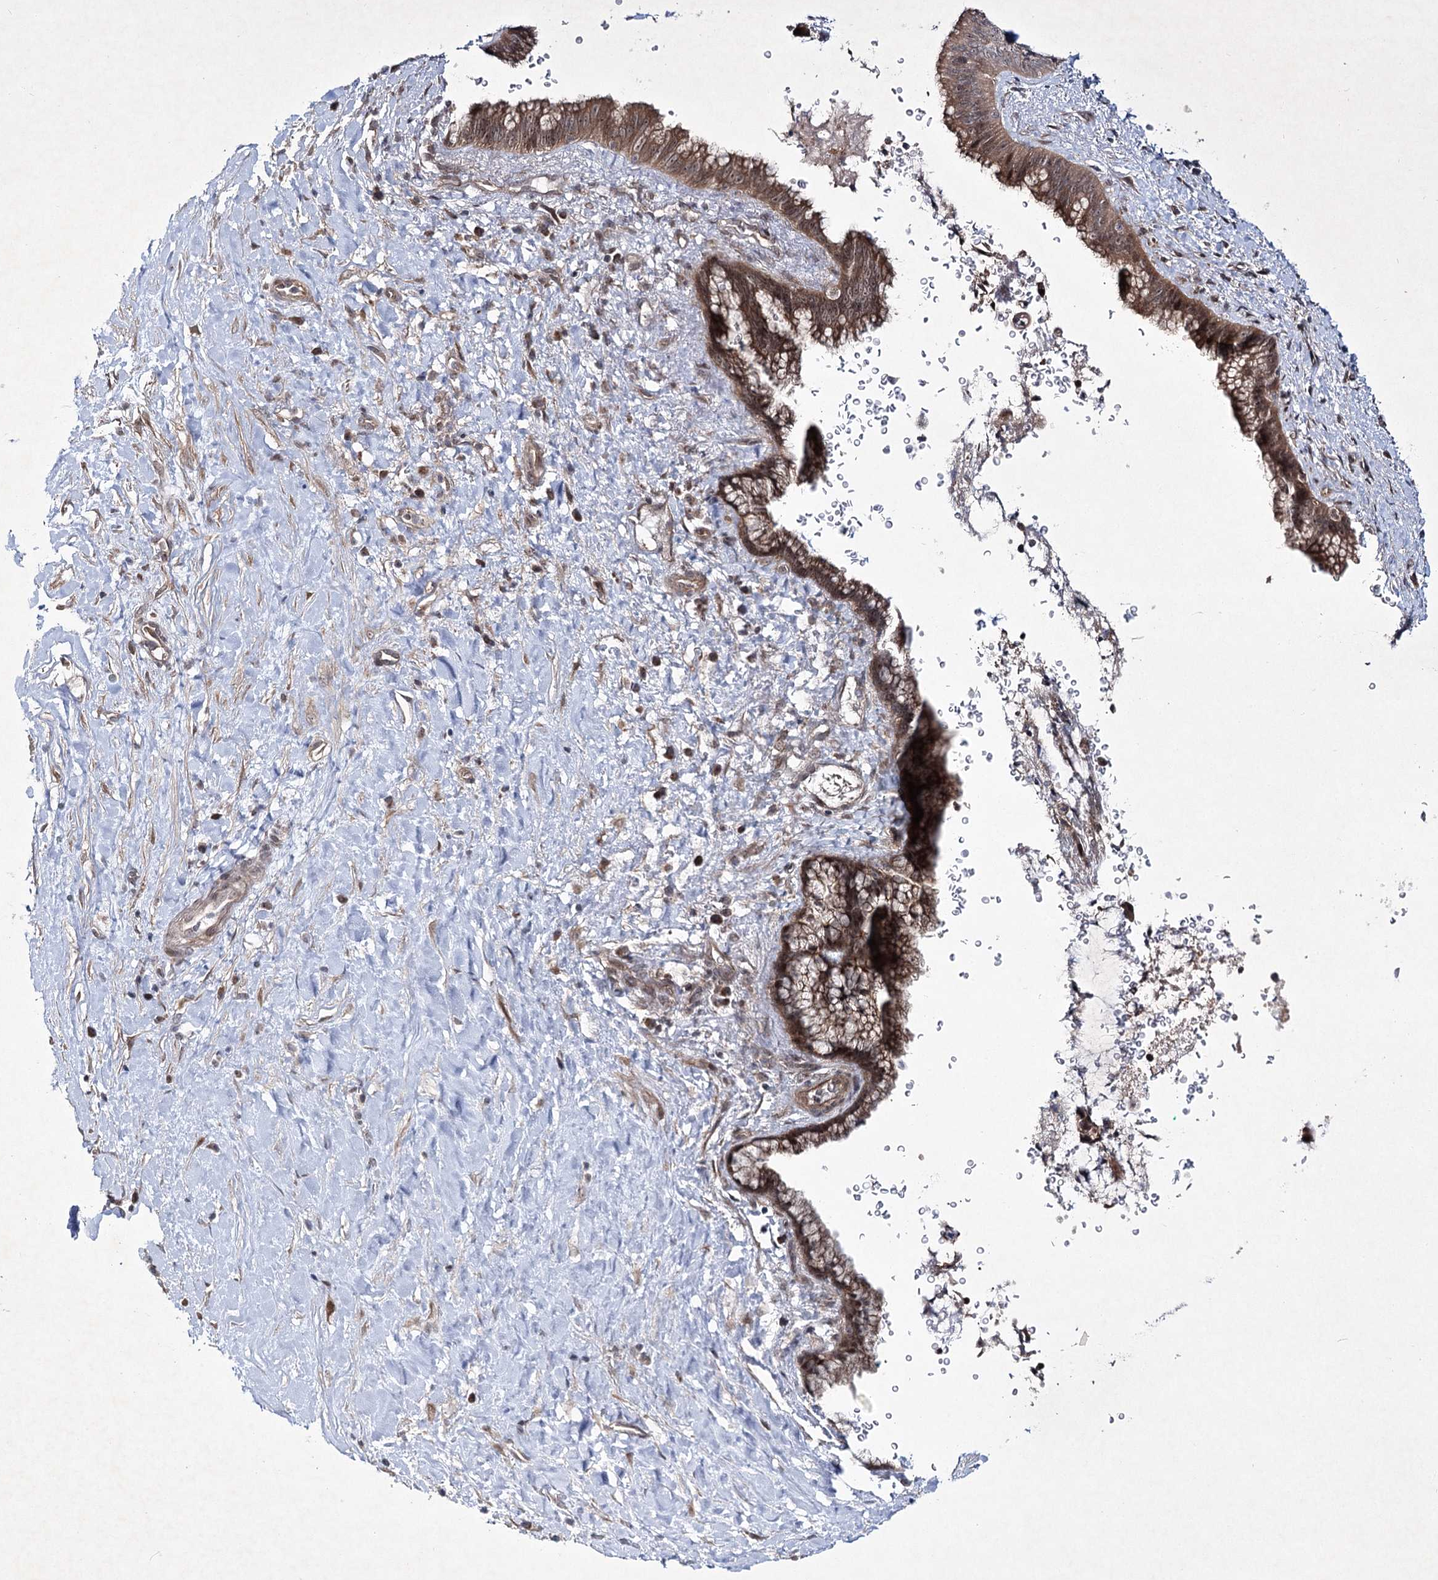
{"staining": {"intensity": "strong", "quantity": ">75%", "location": "cytoplasmic/membranous"}, "tissue": "pancreatic cancer", "cell_type": "Tumor cells", "image_type": "cancer", "snomed": [{"axis": "morphology", "description": "Adenocarcinoma, NOS"}, {"axis": "topography", "description": "Pancreas"}], "caption": "DAB (3,3'-diaminobenzidine) immunohistochemical staining of human pancreatic cancer (adenocarcinoma) shows strong cytoplasmic/membranous protein positivity in approximately >75% of tumor cells.", "gene": "SCRN3", "patient": {"sex": "male", "age": 75}}